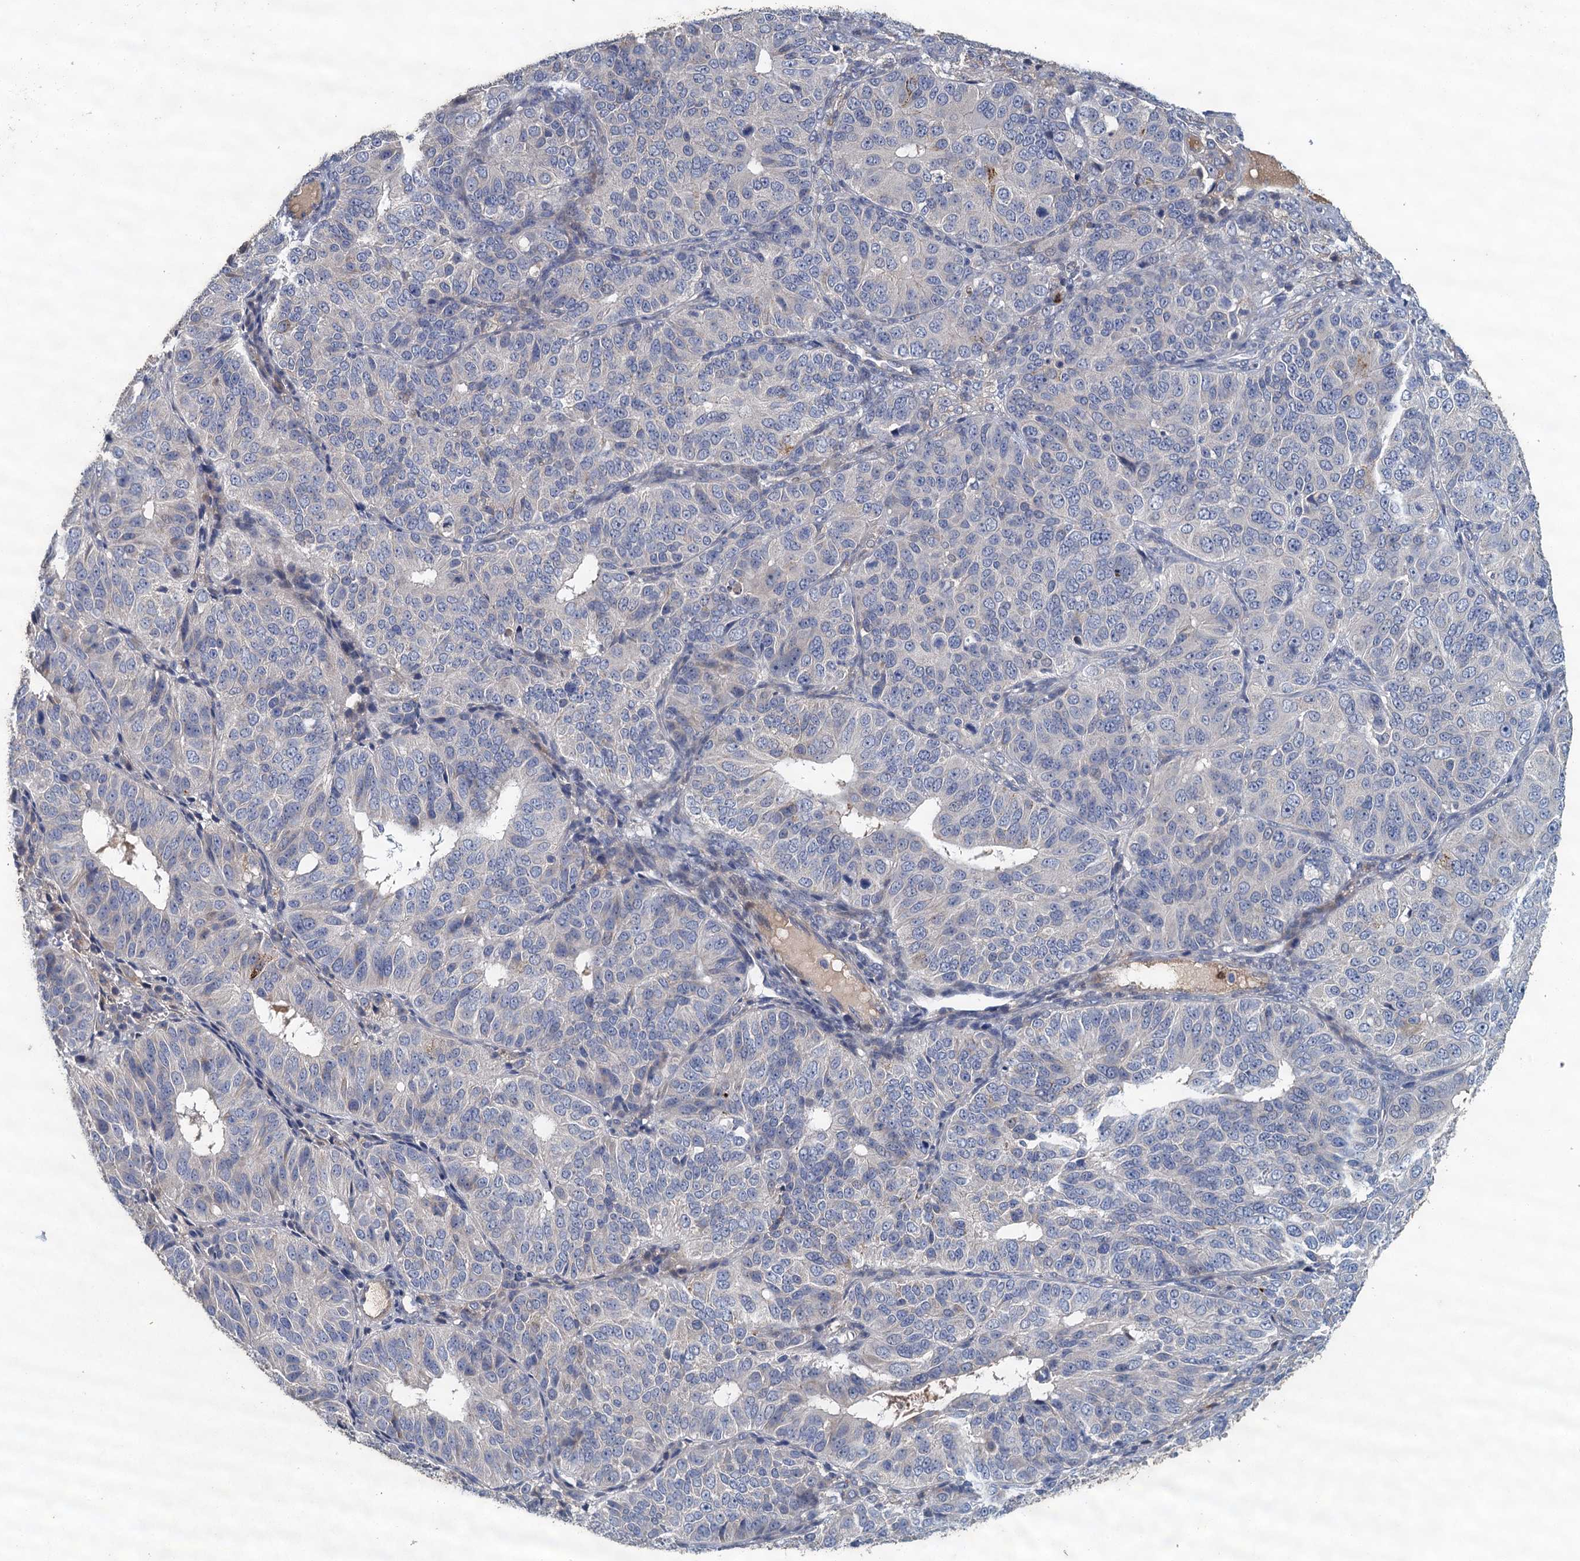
{"staining": {"intensity": "negative", "quantity": "none", "location": "none"}, "tissue": "ovarian cancer", "cell_type": "Tumor cells", "image_type": "cancer", "snomed": [{"axis": "morphology", "description": "Carcinoma, endometroid"}, {"axis": "topography", "description": "Ovary"}], "caption": "There is no significant staining in tumor cells of ovarian endometroid carcinoma. (Stains: DAB (3,3'-diaminobenzidine) immunohistochemistry with hematoxylin counter stain, Microscopy: brightfield microscopy at high magnification).", "gene": "TPCN1", "patient": {"sex": "female", "age": 51}}